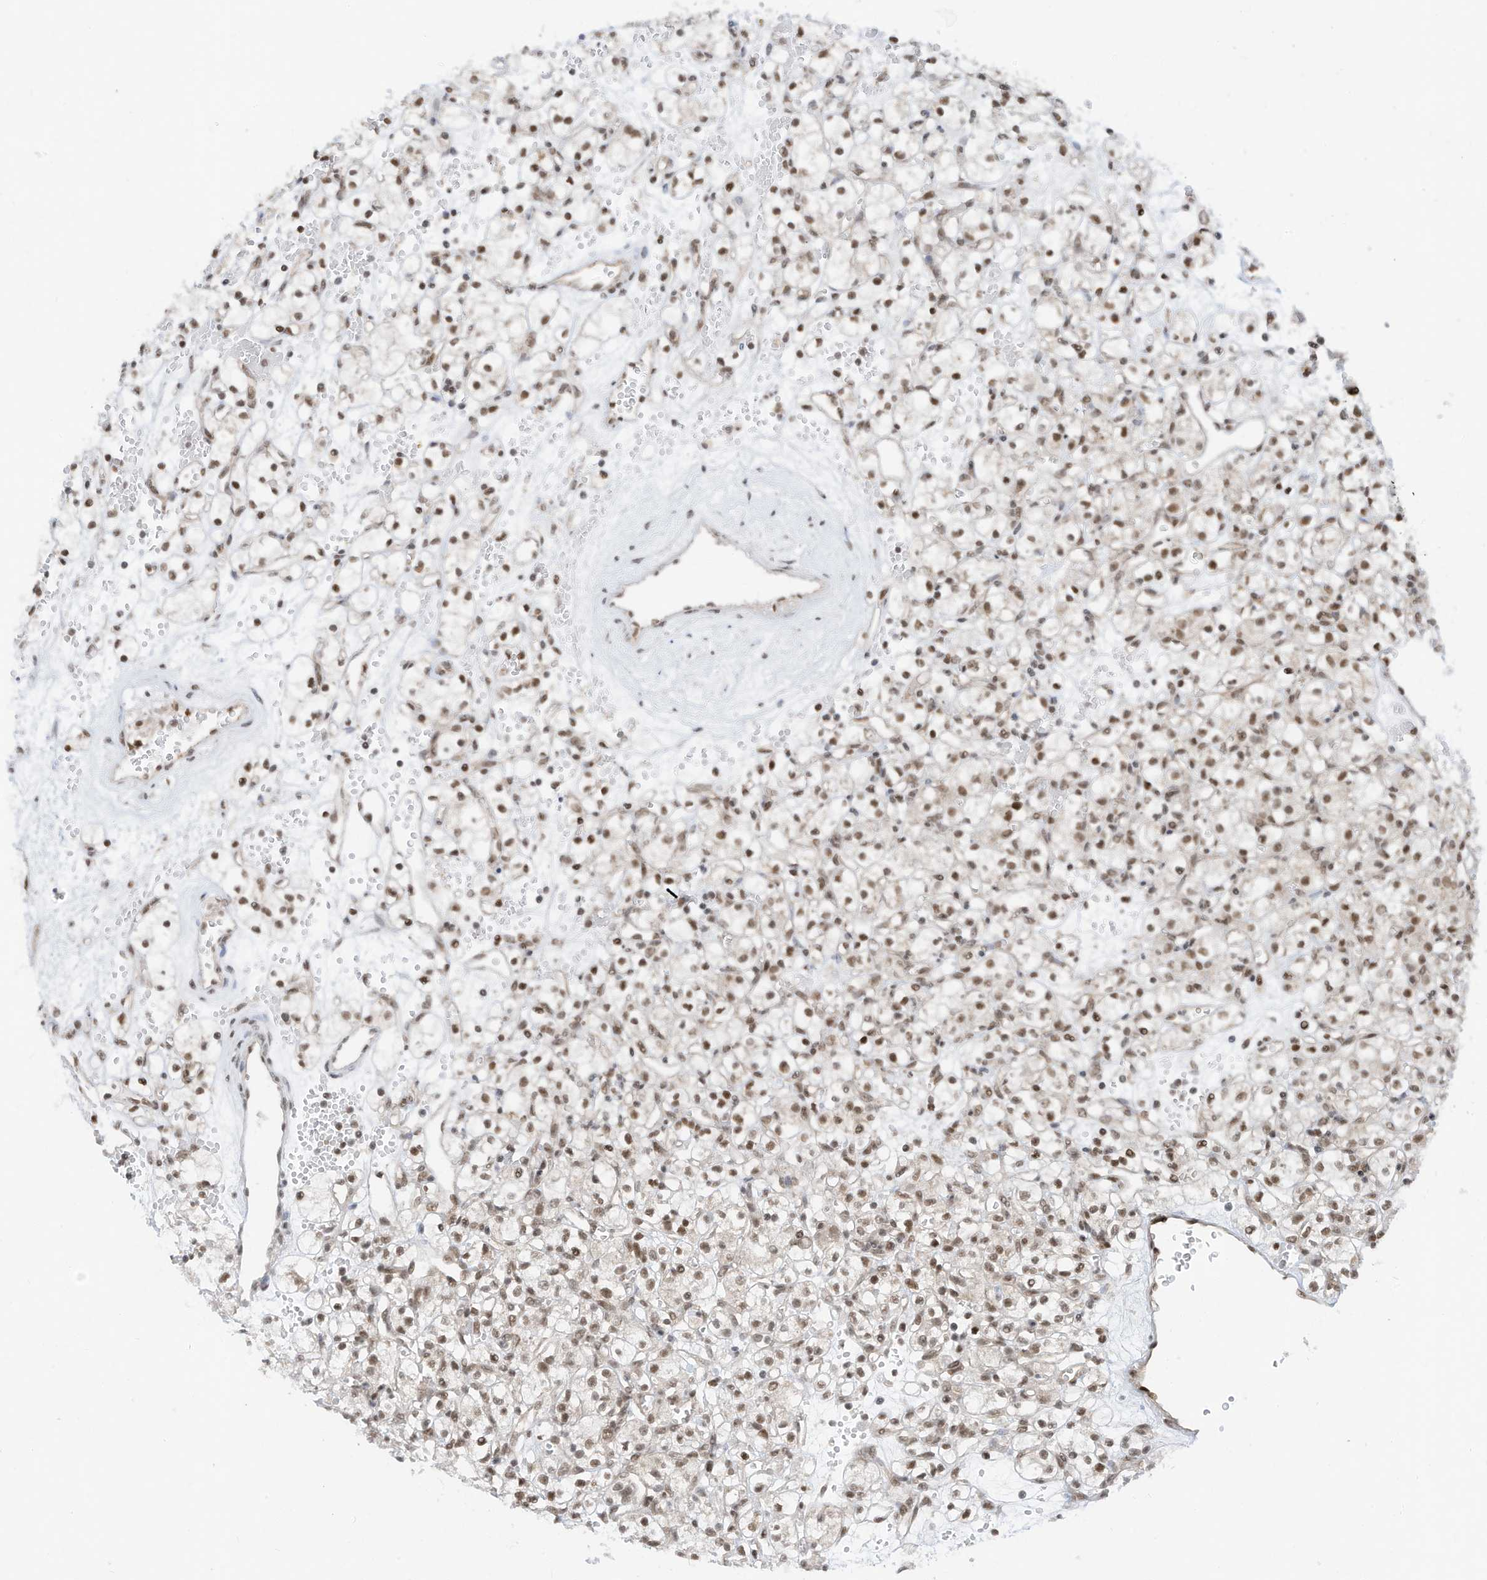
{"staining": {"intensity": "weak", "quantity": ">75%", "location": "nuclear"}, "tissue": "renal cancer", "cell_type": "Tumor cells", "image_type": "cancer", "snomed": [{"axis": "morphology", "description": "Adenocarcinoma, NOS"}, {"axis": "topography", "description": "Kidney"}], "caption": "Human renal cancer stained with a brown dye exhibits weak nuclear positive staining in about >75% of tumor cells.", "gene": "AURKAIP1", "patient": {"sex": "female", "age": 59}}